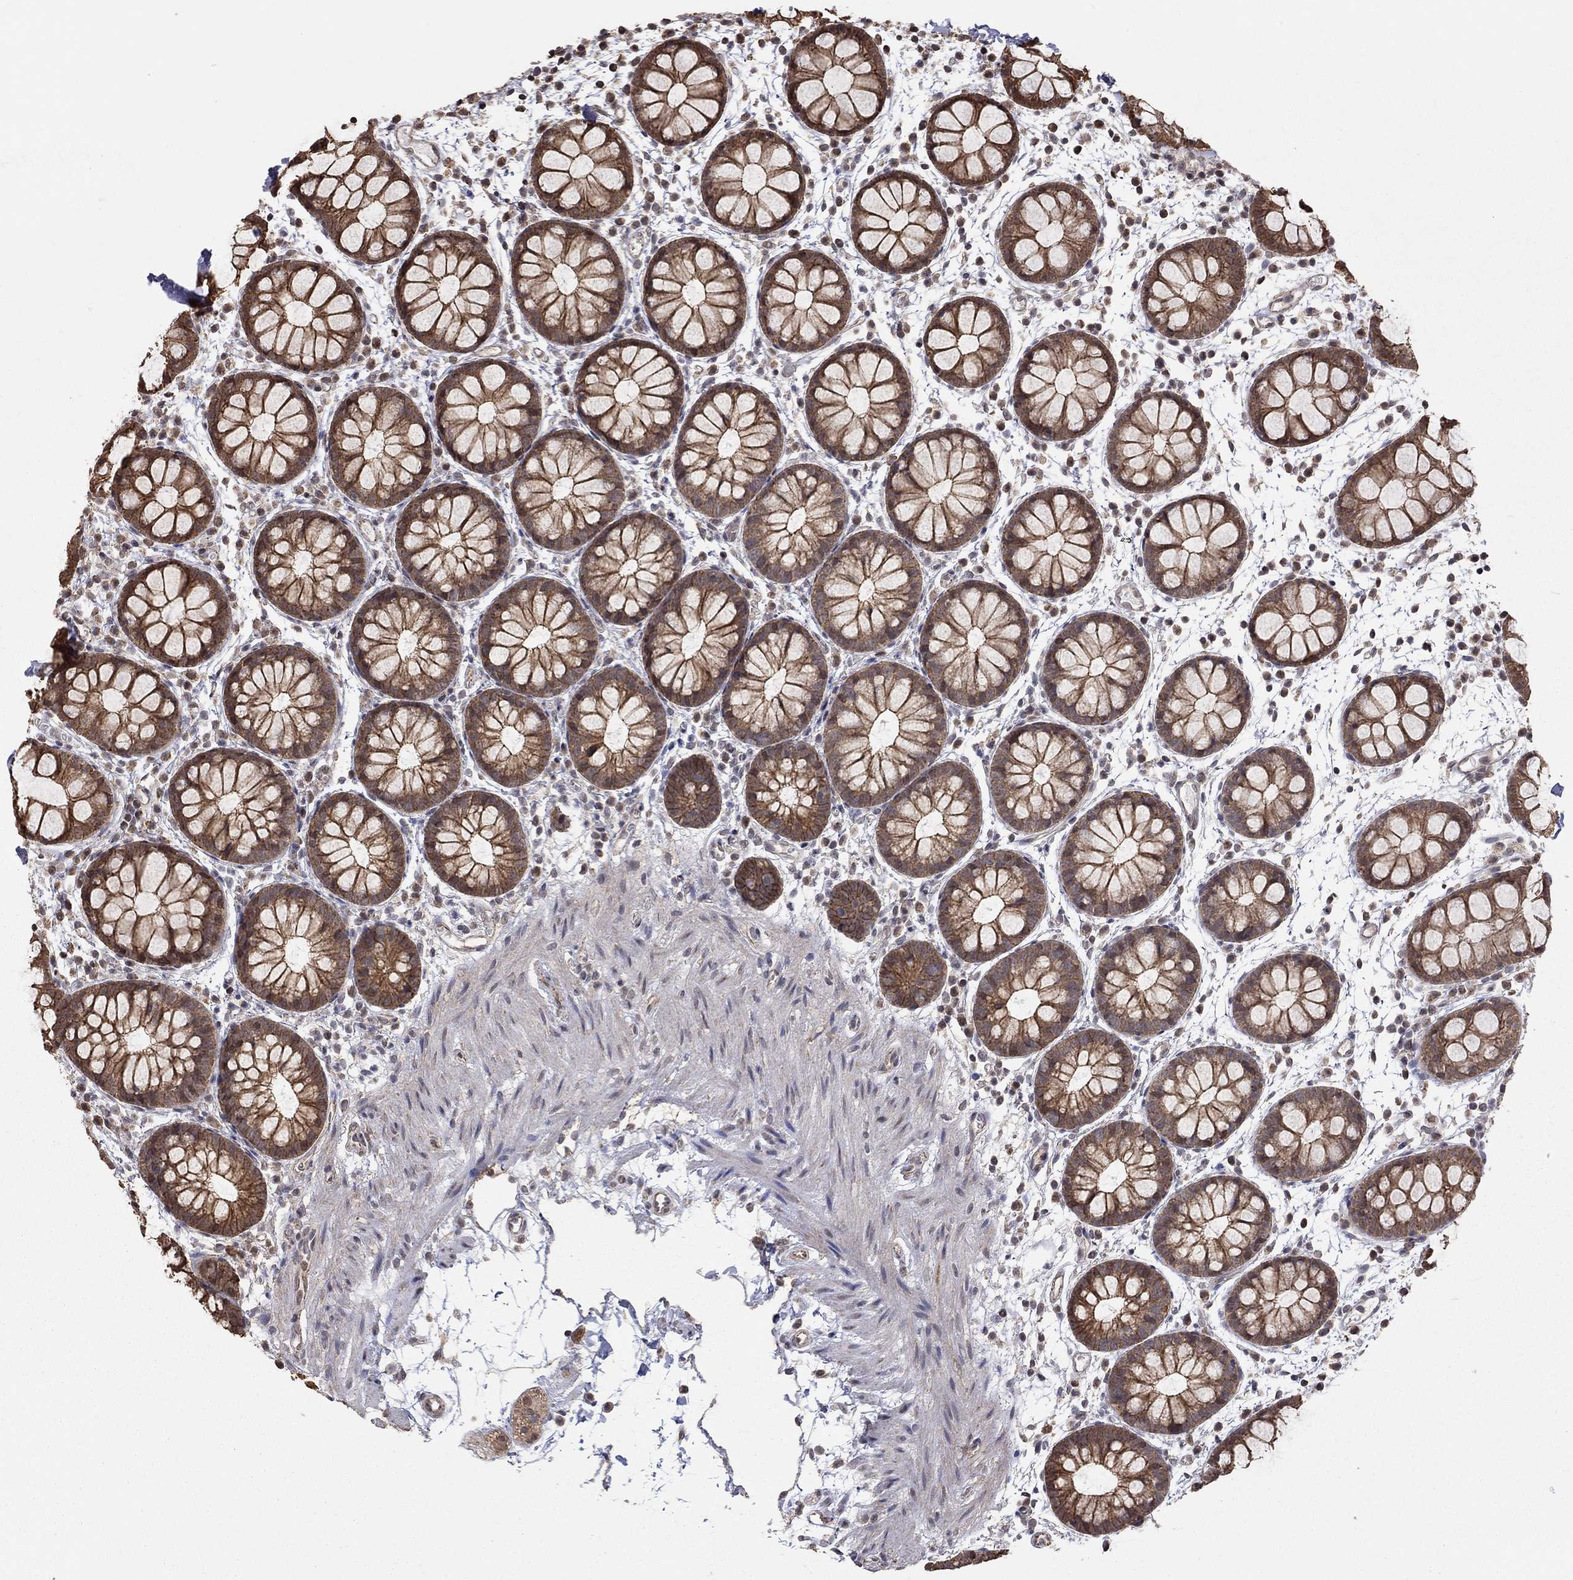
{"staining": {"intensity": "strong", "quantity": ">75%", "location": "cytoplasmic/membranous"}, "tissue": "rectum", "cell_type": "Glandular cells", "image_type": "normal", "snomed": [{"axis": "morphology", "description": "Normal tissue, NOS"}, {"axis": "topography", "description": "Rectum"}], "caption": "Immunohistochemical staining of normal human rectum shows high levels of strong cytoplasmic/membranous staining in approximately >75% of glandular cells. Immunohistochemistry stains the protein in brown and the nuclei are stained blue.", "gene": "ANKRA2", "patient": {"sex": "male", "age": 57}}